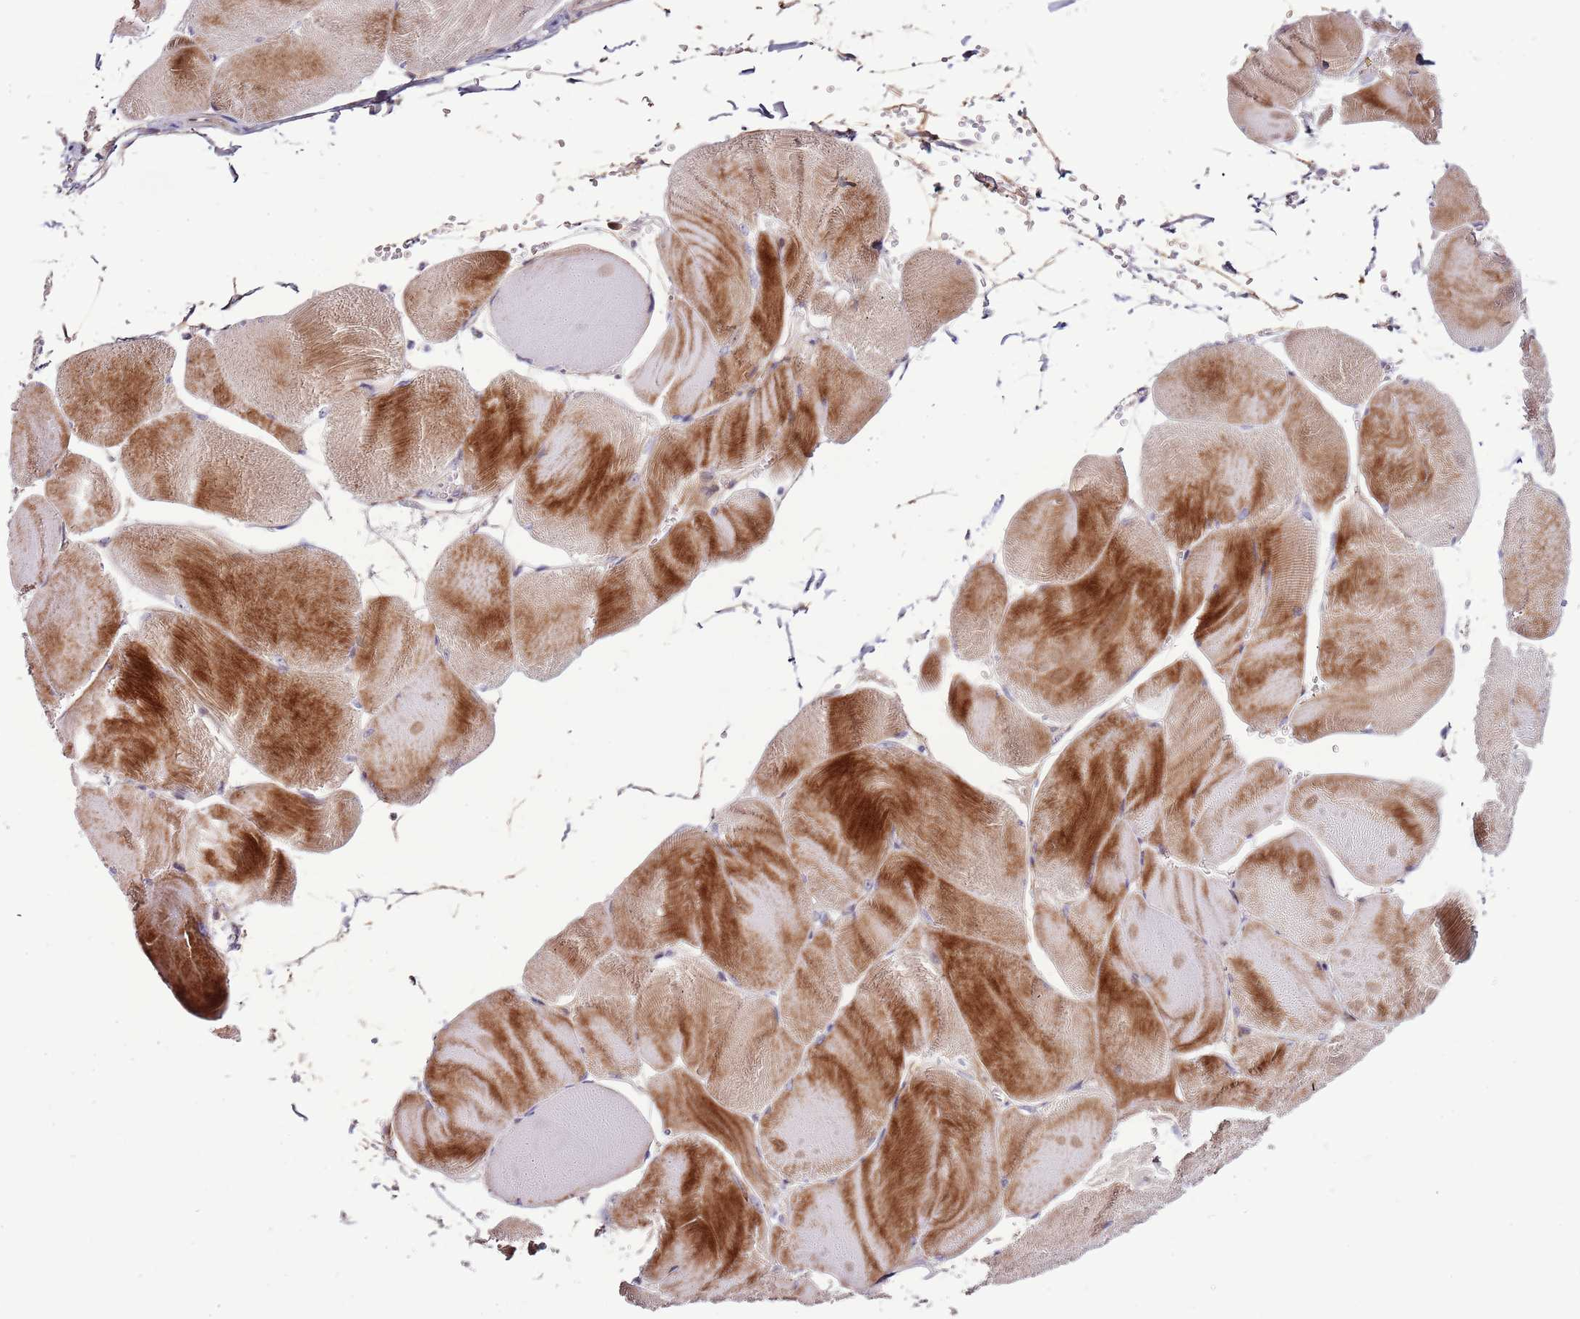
{"staining": {"intensity": "strong", "quantity": "25%-75%", "location": "cytoplasmic/membranous"}, "tissue": "skeletal muscle", "cell_type": "Myocytes", "image_type": "normal", "snomed": [{"axis": "morphology", "description": "Normal tissue, NOS"}, {"axis": "morphology", "description": "Basal cell carcinoma"}, {"axis": "topography", "description": "Skeletal muscle"}], "caption": "Immunohistochemistry (IHC) of normal skeletal muscle demonstrates high levels of strong cytoplasmic/membranous expression in approximately 25%-75% of myocytes. Using DAB (3,3'-diaminobenzidine) (brown) and hematoxylin (blue) stains, captured at high magnification using brightfield microscopy.", "gene": "NKX2", "patient": {"sex": "female", "age": 64}}